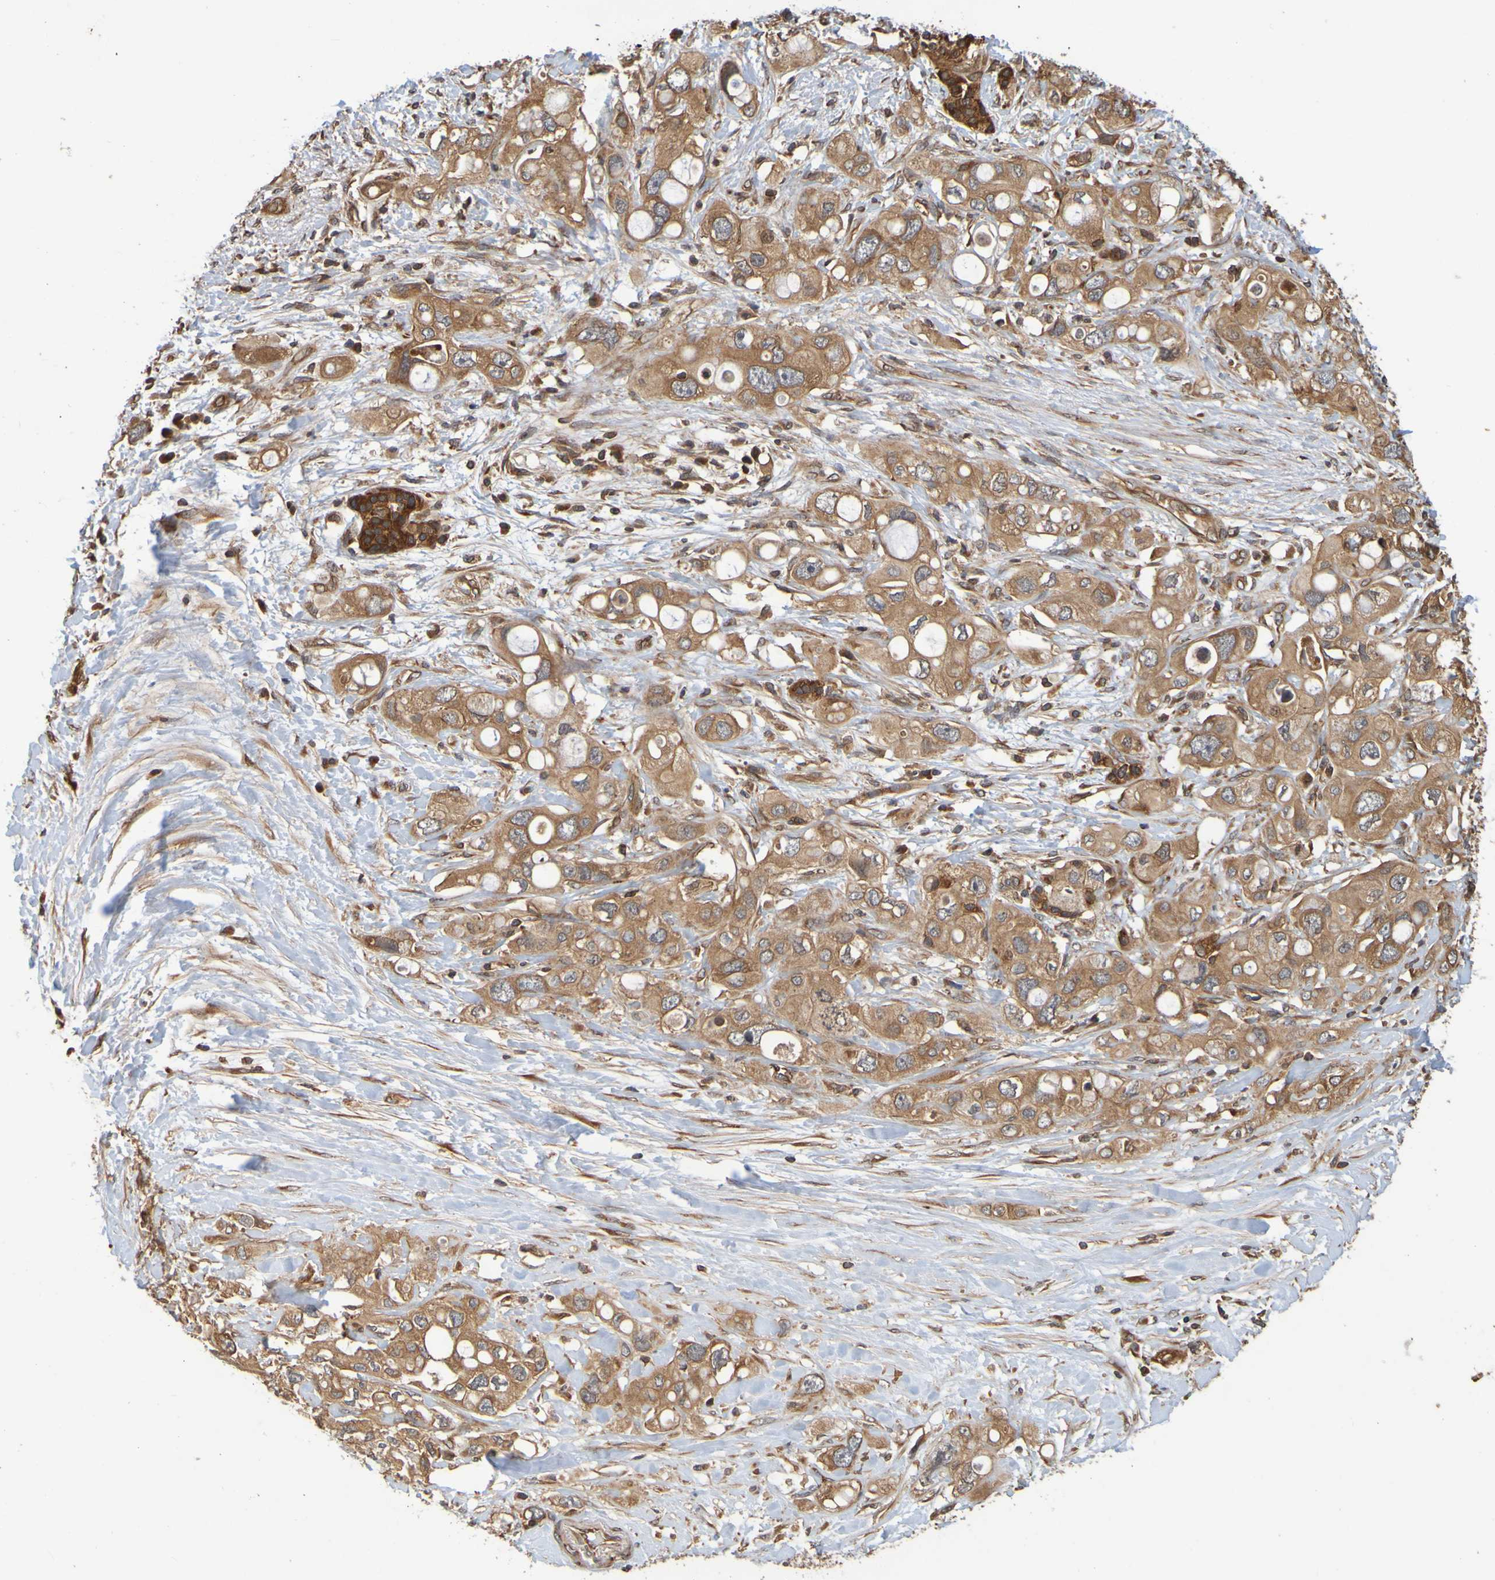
{"staining": {"intensity": "moderate", "quantity": ">75%", "location": "cytoplasmic/membranous"}, "tissue": "pancreatic cancer", "cell_type": "Tumor cells", "image_type": "cancer", "snomed": [{"axis": "morphology", "description": "Adenocarcinoma, NOS"}, {"axis": "topography", "description": "Pancreas"}], "caption": "Pancreatic cancer stained with a brown dye shows moderate cytoplasmic/membranous positive staining in approximately >75% of tumor cells.", "gene": "OCRL", "patient": {"sex": "female", "age": 56}}